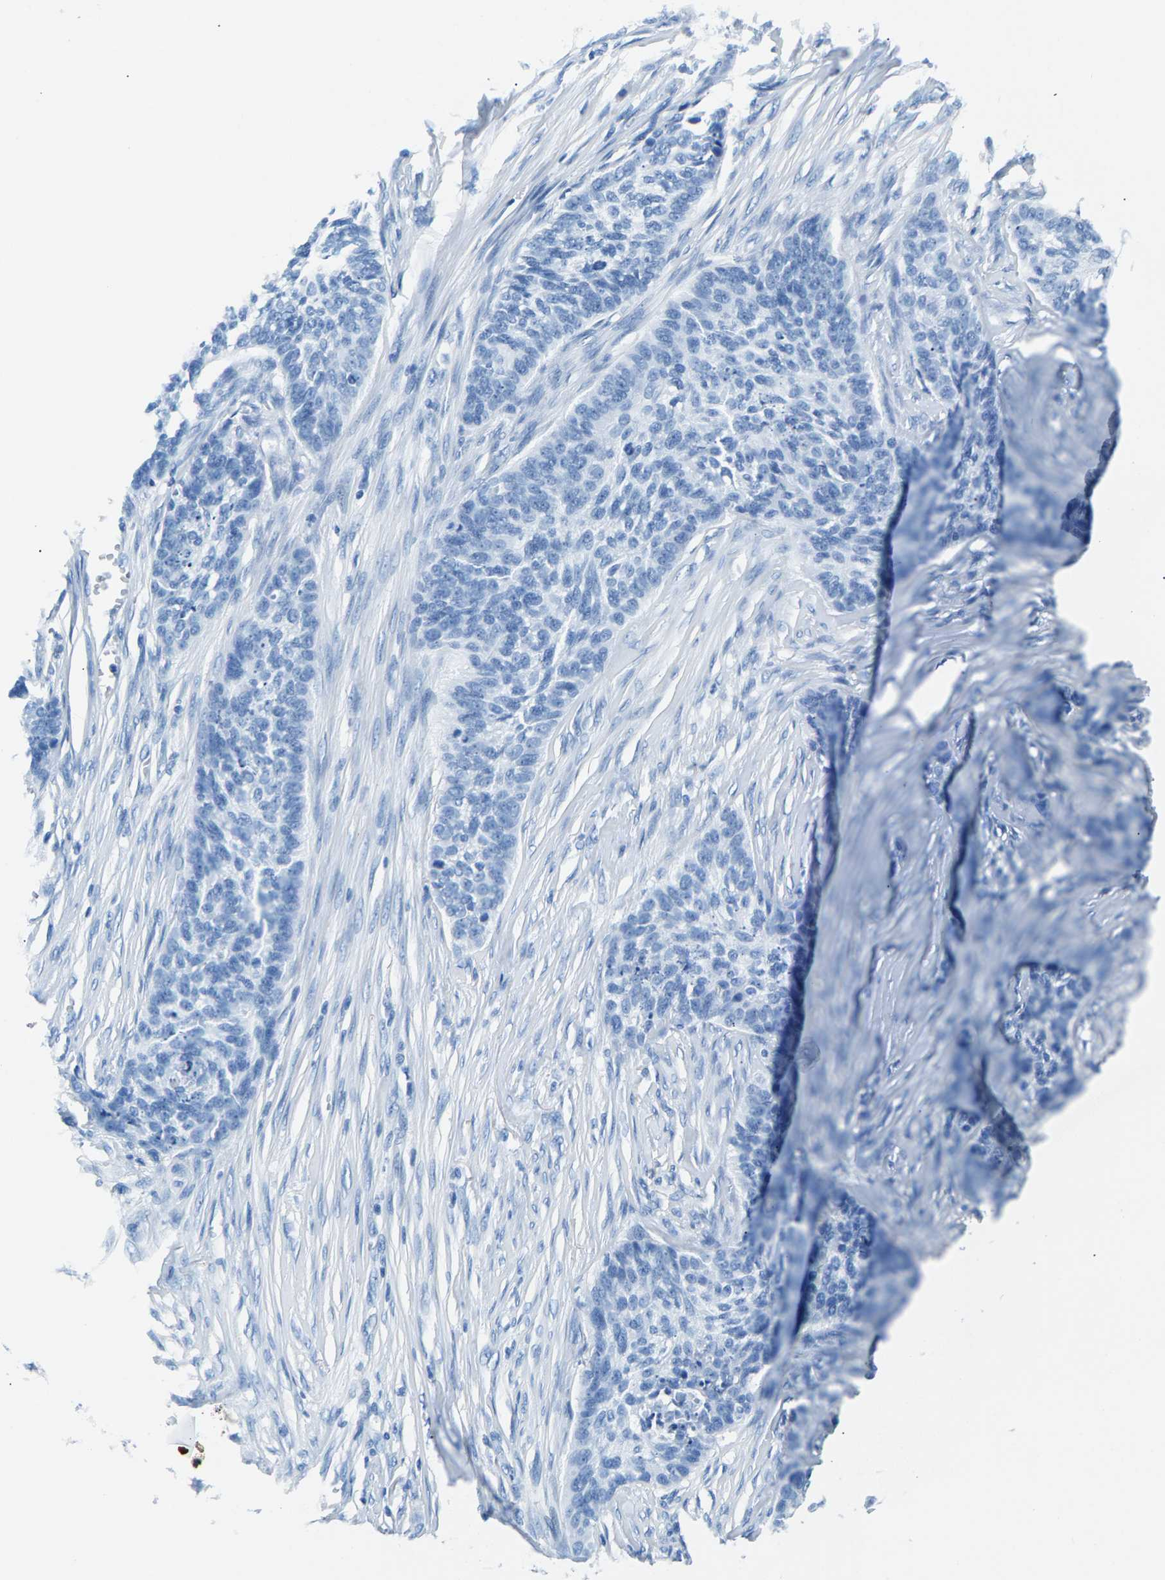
{"staining": {"intensity": "negative", "quantity": "none", "location": "none"}, "tissue": "skin cancer", "cell_type": "Tumor cells", "image_type": "cancer", "snomed": [{"axis": "morphology", "description": "Basal cell carcinoma"}, {"axis": "topography", "description": "Skin"}], "caption": "This is an IHC image of basal cell carcinoma (skin). There is no staining in tumor cells.", "gene": "CPS1", "patient": {"sex": "male", "age": 85}}